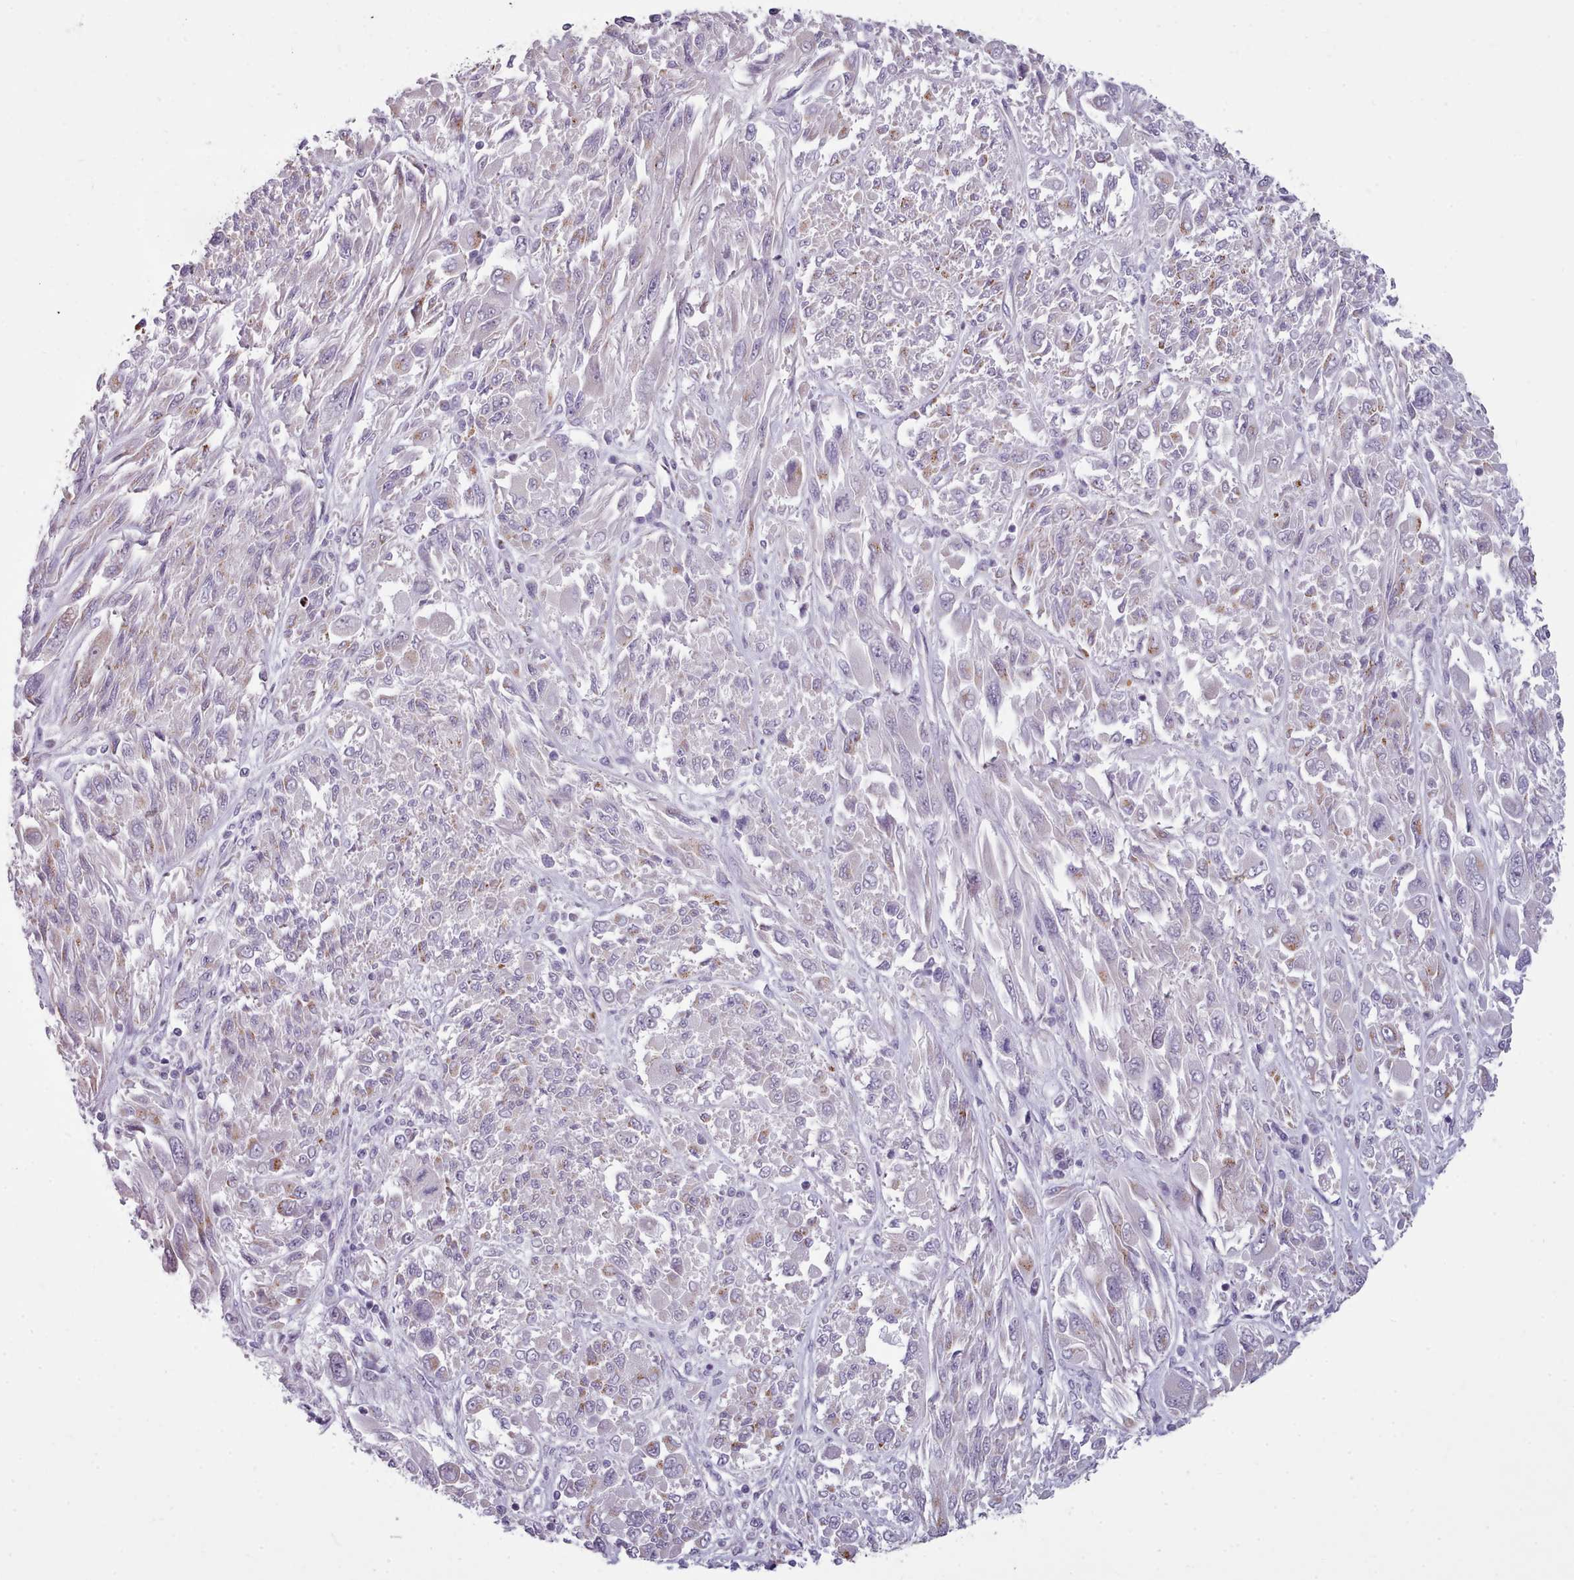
{"staining": {"intensity": "moderate", "quantity": "<25%", "location": "cytoplasmic/membranous"}, "tissue": "melanoma", "cell_type": "Tumor cells", "image_type": "cancer", "snomed": [{"axis": "morphology", "description": "Malignant melanoma, NOS"}, {"axis": "topography", "description": "Skin"}], "caption": "Protein analysis of melanoma tissue demonstrates moderate cytoplasmic/membranous expression in approximately <25% of tumor cells.", "gene": "SLC52A3", "patient": {"sex": "female", "age": 91}}